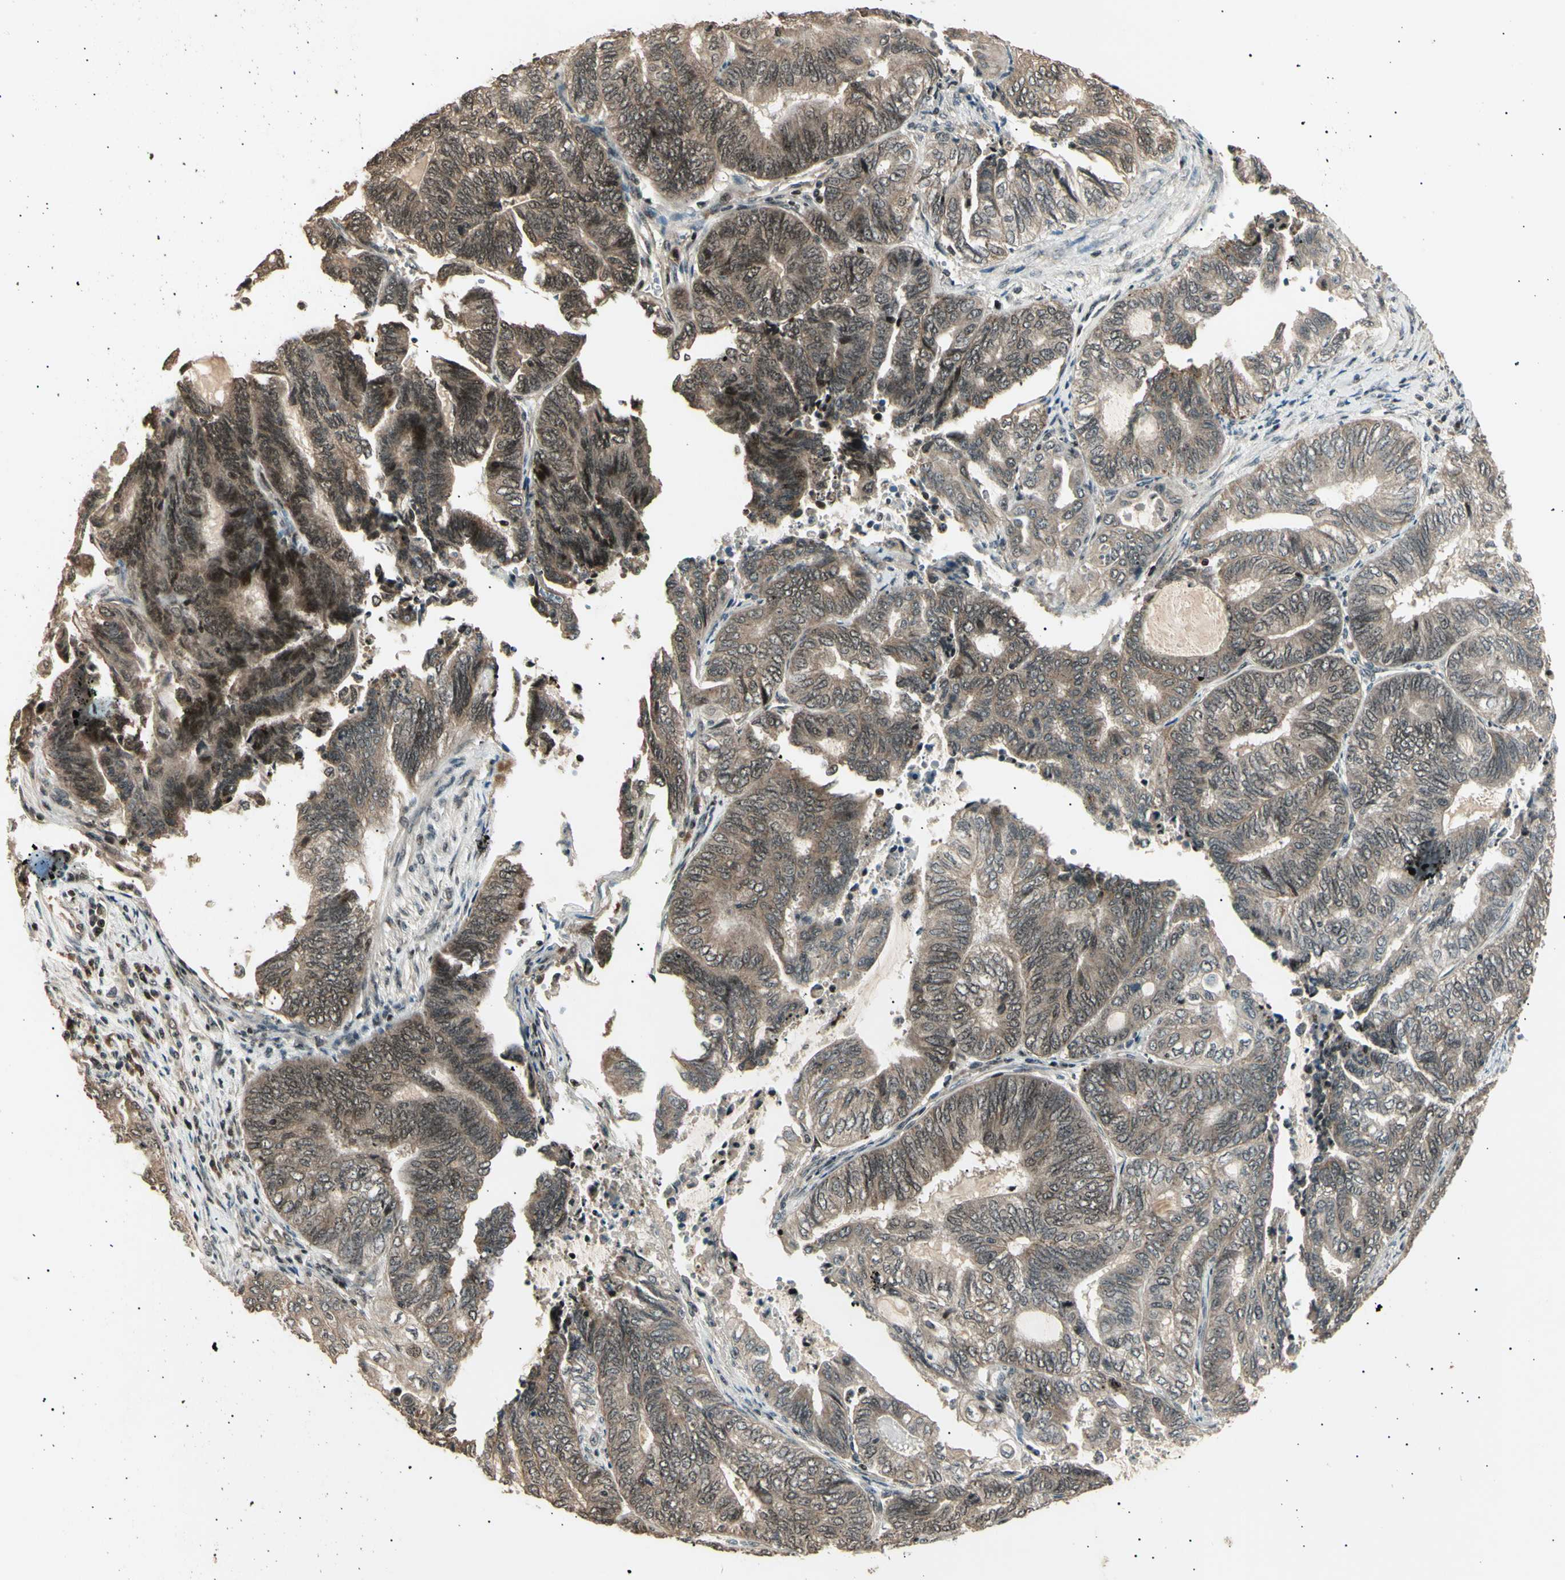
{"staining": {"intensity": "weak", "quantity": ">75%", "location": "cytoplasmic/membranous,nuclear"}, "tissue": "endometrial cancer", "cell_type": "Tumor cells", "image_type": "cancer", "snomed": [{"axis": "morphology", "description": "Adenocarcinoma, NOS"}, {"axis": "topography", "description": "Uterus"}, {"axis": "topography", "description": "Endometrium"}], "caption": "Human endometrial adenocarcinoma stained for a protein (brown) exhibits weak cytoplasmic/membranous and nuclear positive positivity in about >75% of tumor cells.", "gene": "NUAK2", "patient": {"sex": "female", "age": 70}}